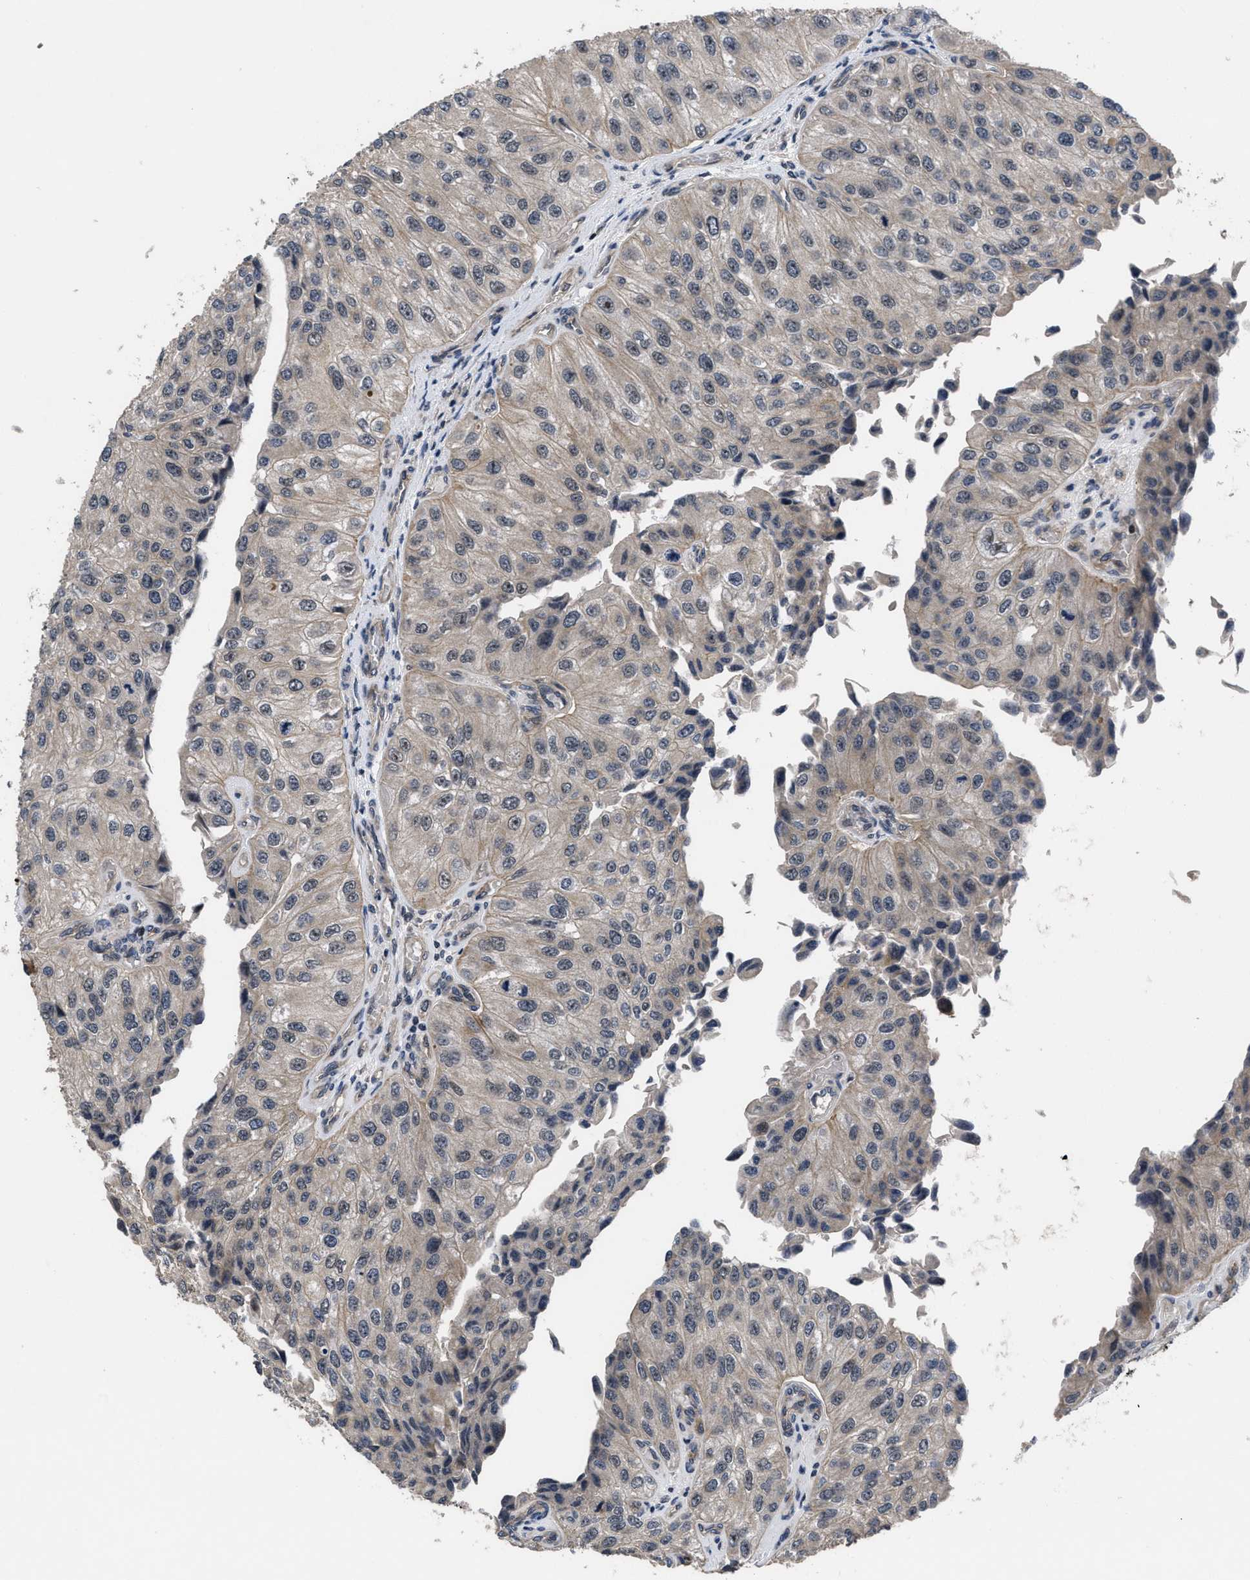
{"staining": {"intensity": "weak", "quantity": "<25%", "location": "cytoplasmic/membranous"}, "tissue": "urothelial cancer", "cell_type": "Tumor cells", "image_type": "cancer", "snomed": [{"axis": "morphology", "description": "Urothelial carcinoma, High grade"}, {"axis": "topography", "description": "Kidney"}, {"axis": "topography", "description": "Urinary bladder"}], "caption": "High-grade urothelial carcinoma stained for a protein using immunohistochemistry reveals no expression tumor cells.", "gene": "DNAJC14", "patient": {"sex": "male", "age": 77}}